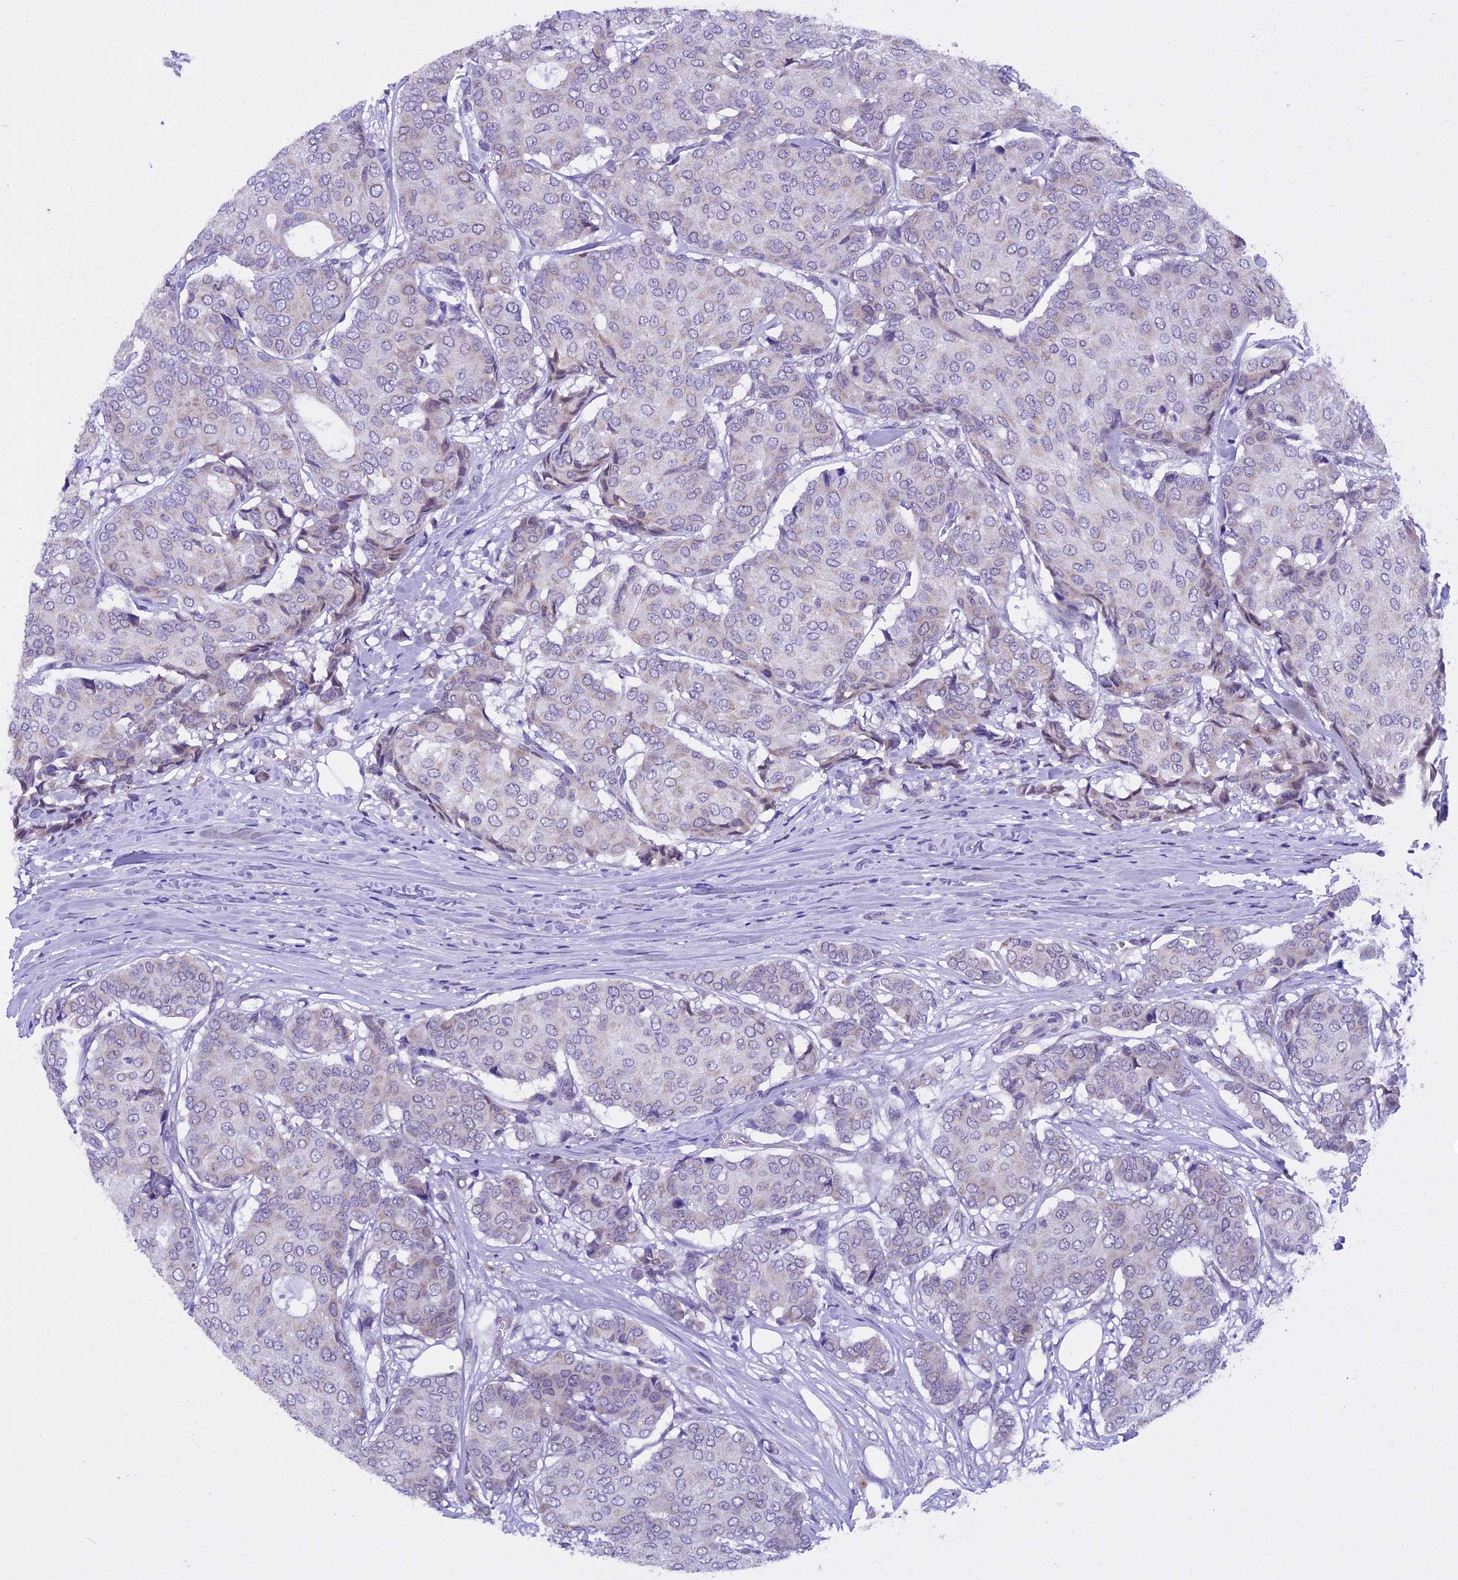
{"staining": {"intensity": "negative", "quantity": "none", "location": "none"}, "tissue": "breast cancer", "cell_type": "Tumor cells", "image_type": "cancer", "snomed": [{"axis": "morphology", "description": "Duct carcinoma"}, {"axis": "topography", "description": "Breast"}], "caption": "IHC image of breast infiltrating ductal carcinoma stained for a protein (brown), which reveals no expression in tumor cells. (DAB immunohistochemistry (IHC), high magnification).", "gene": "ZNF317", "patient": {"sex": "female", "age": 75}}